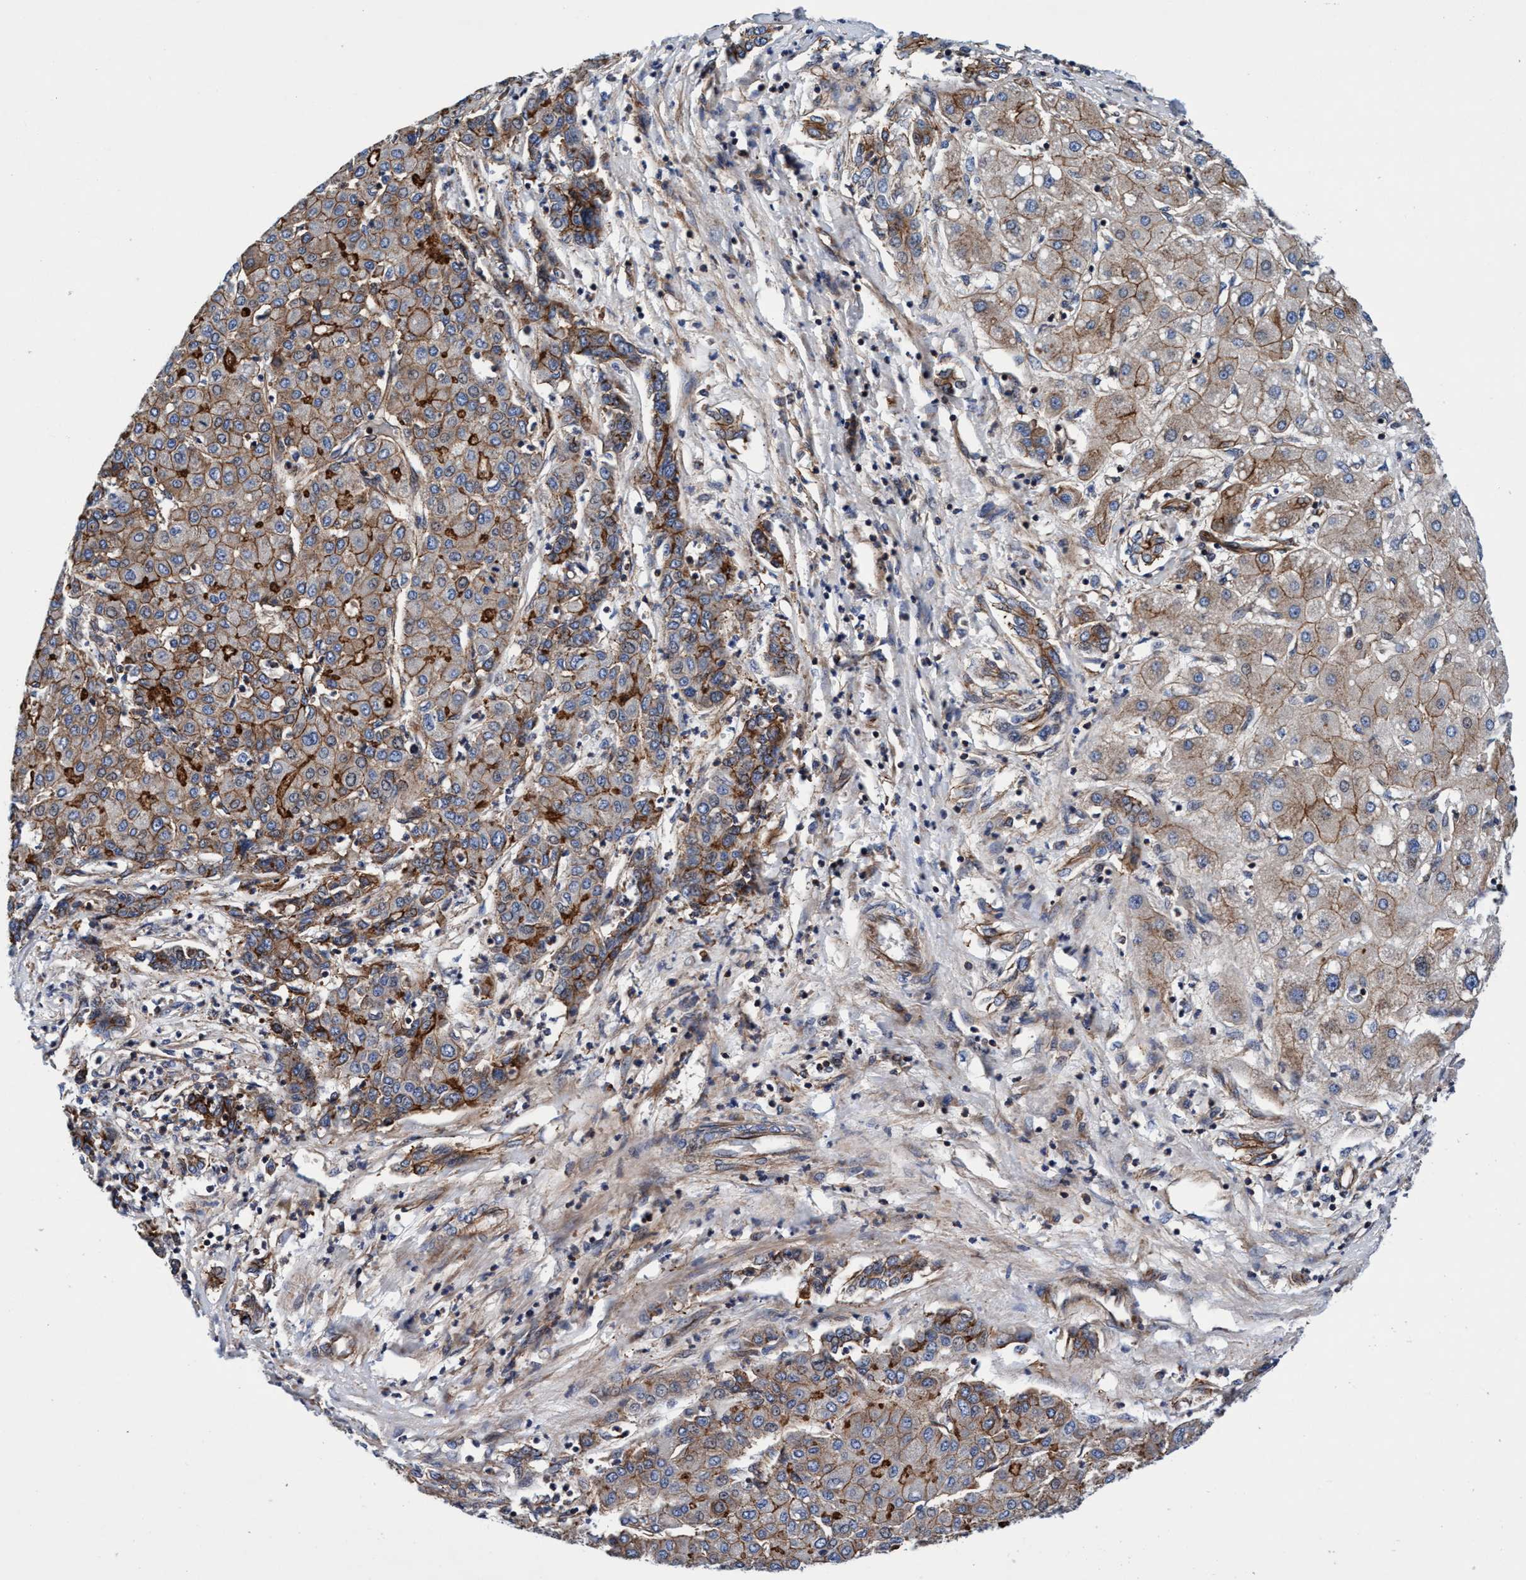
{"staining": {"intensity": "moderate", "quantity": ">75%", "location": "cytoplasmic/membranous"}, "tissue": "liver cancer", "cell_type": "Tumor cells", "image_type": "cancer", "snomed": [{"axis": "morphology", "description": "Carcinoma, Hepatocellular, NOS"}, {"axis": "topography", "description": "Liver"}], "caption": "Immunohistochemistry (IHC) image of human liver cancer stained for a protein (brown), which shows medium levels of moderate cytoplasmic/membranous staining in approximately >75% of tumor cells.", "gene": "MCM3AP", "patient": {"sex": "male", "age": 65}}